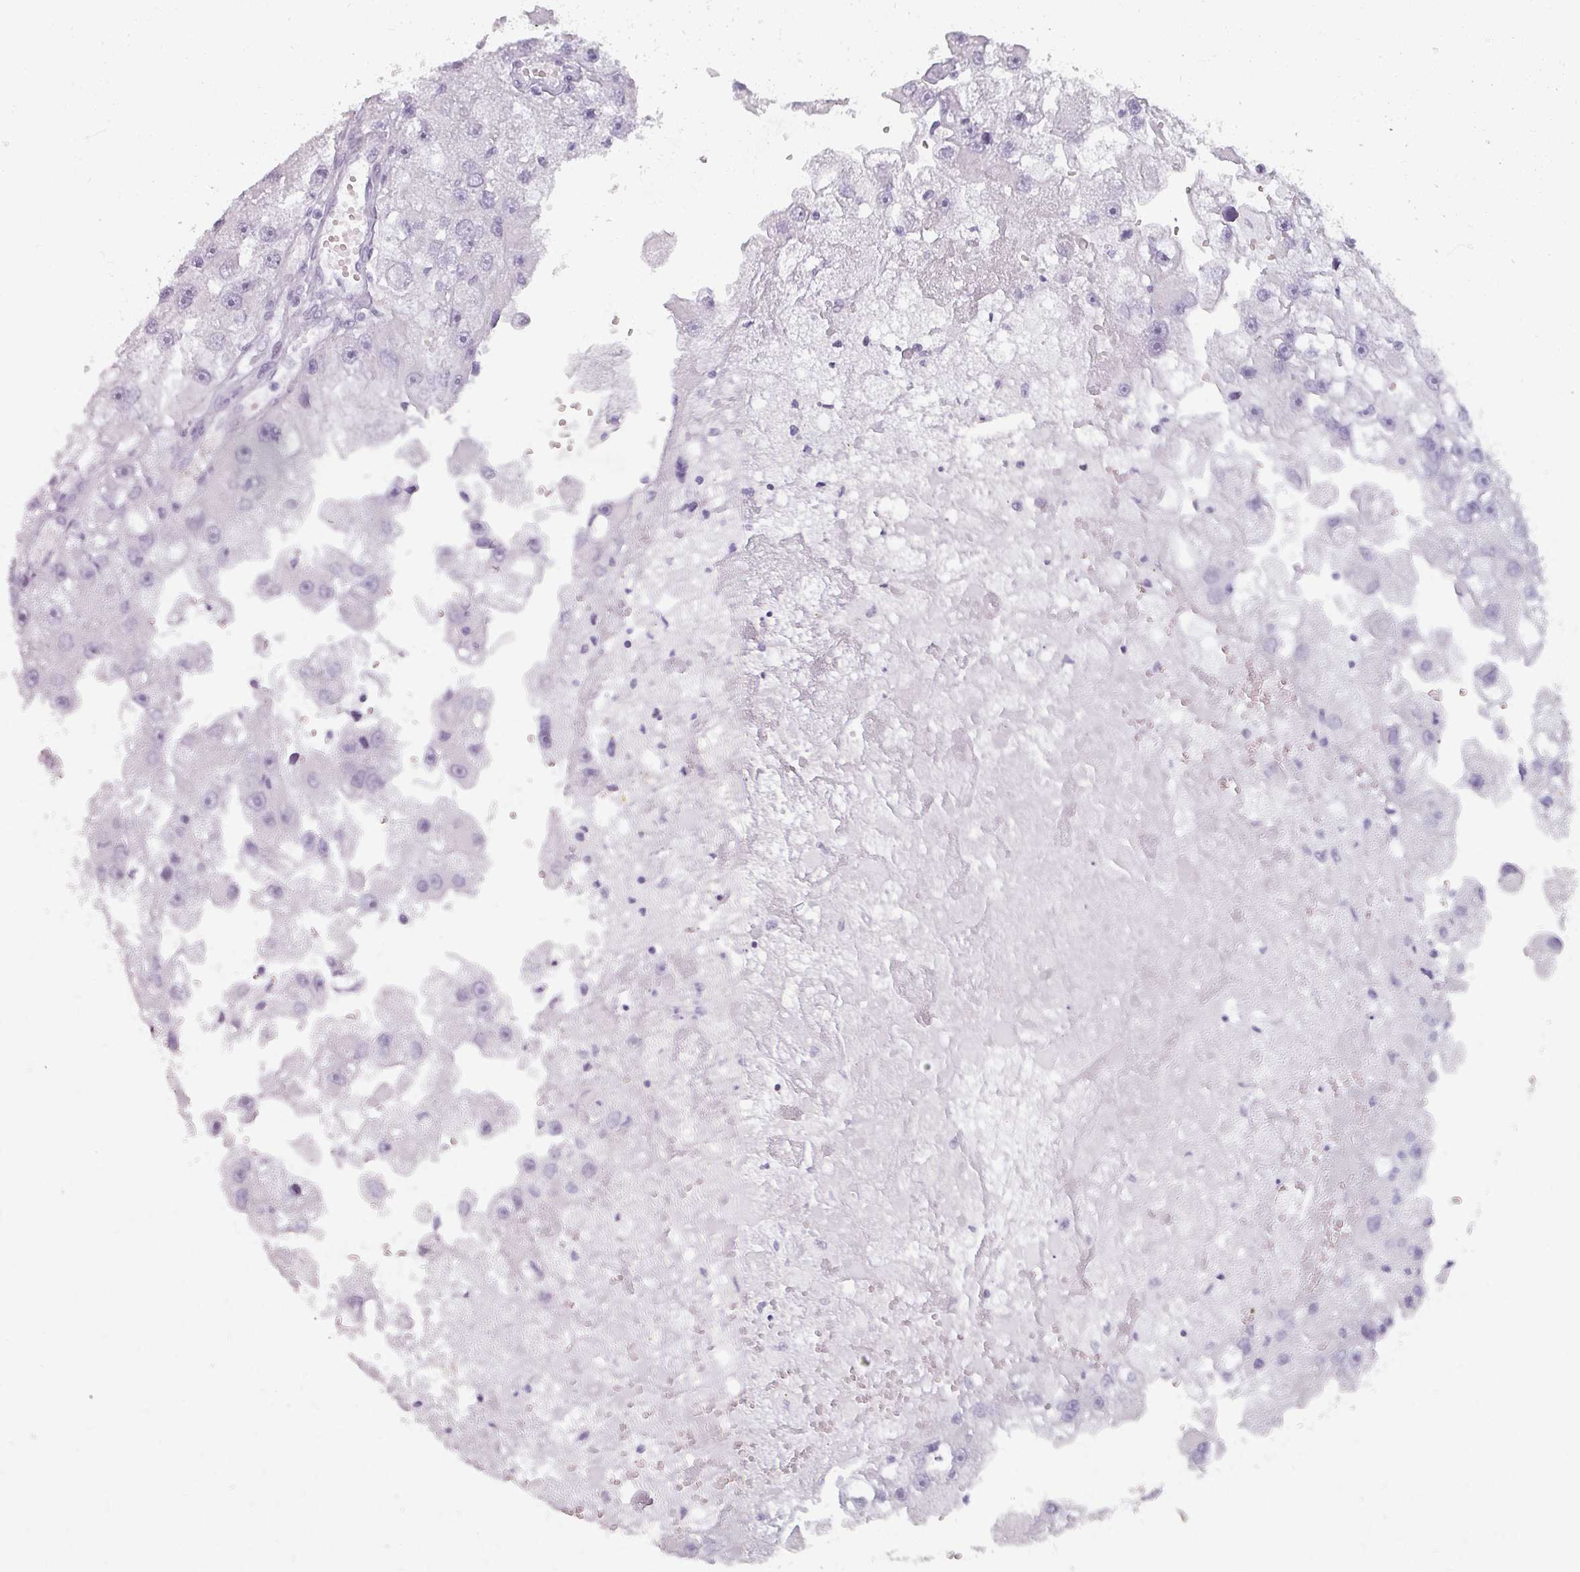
{"staining": {"intensity": "negative", "quantity": "none", "location": "none"}, "tissue": "renal cancer", "cell_type": "Tumor cells", "image_type": "cancer", "snomed": [{"axis": "morphology", "description": "Adenocarcinoma, NOS"}, {"axis": "topography", "description": "Kidney"}], "caption": "The micrograph shows no significant positivity in tumor cells of adenocarcinoma (renal).", "gene": "REG3G", "patient": {"sex": "male", "age": 63}}